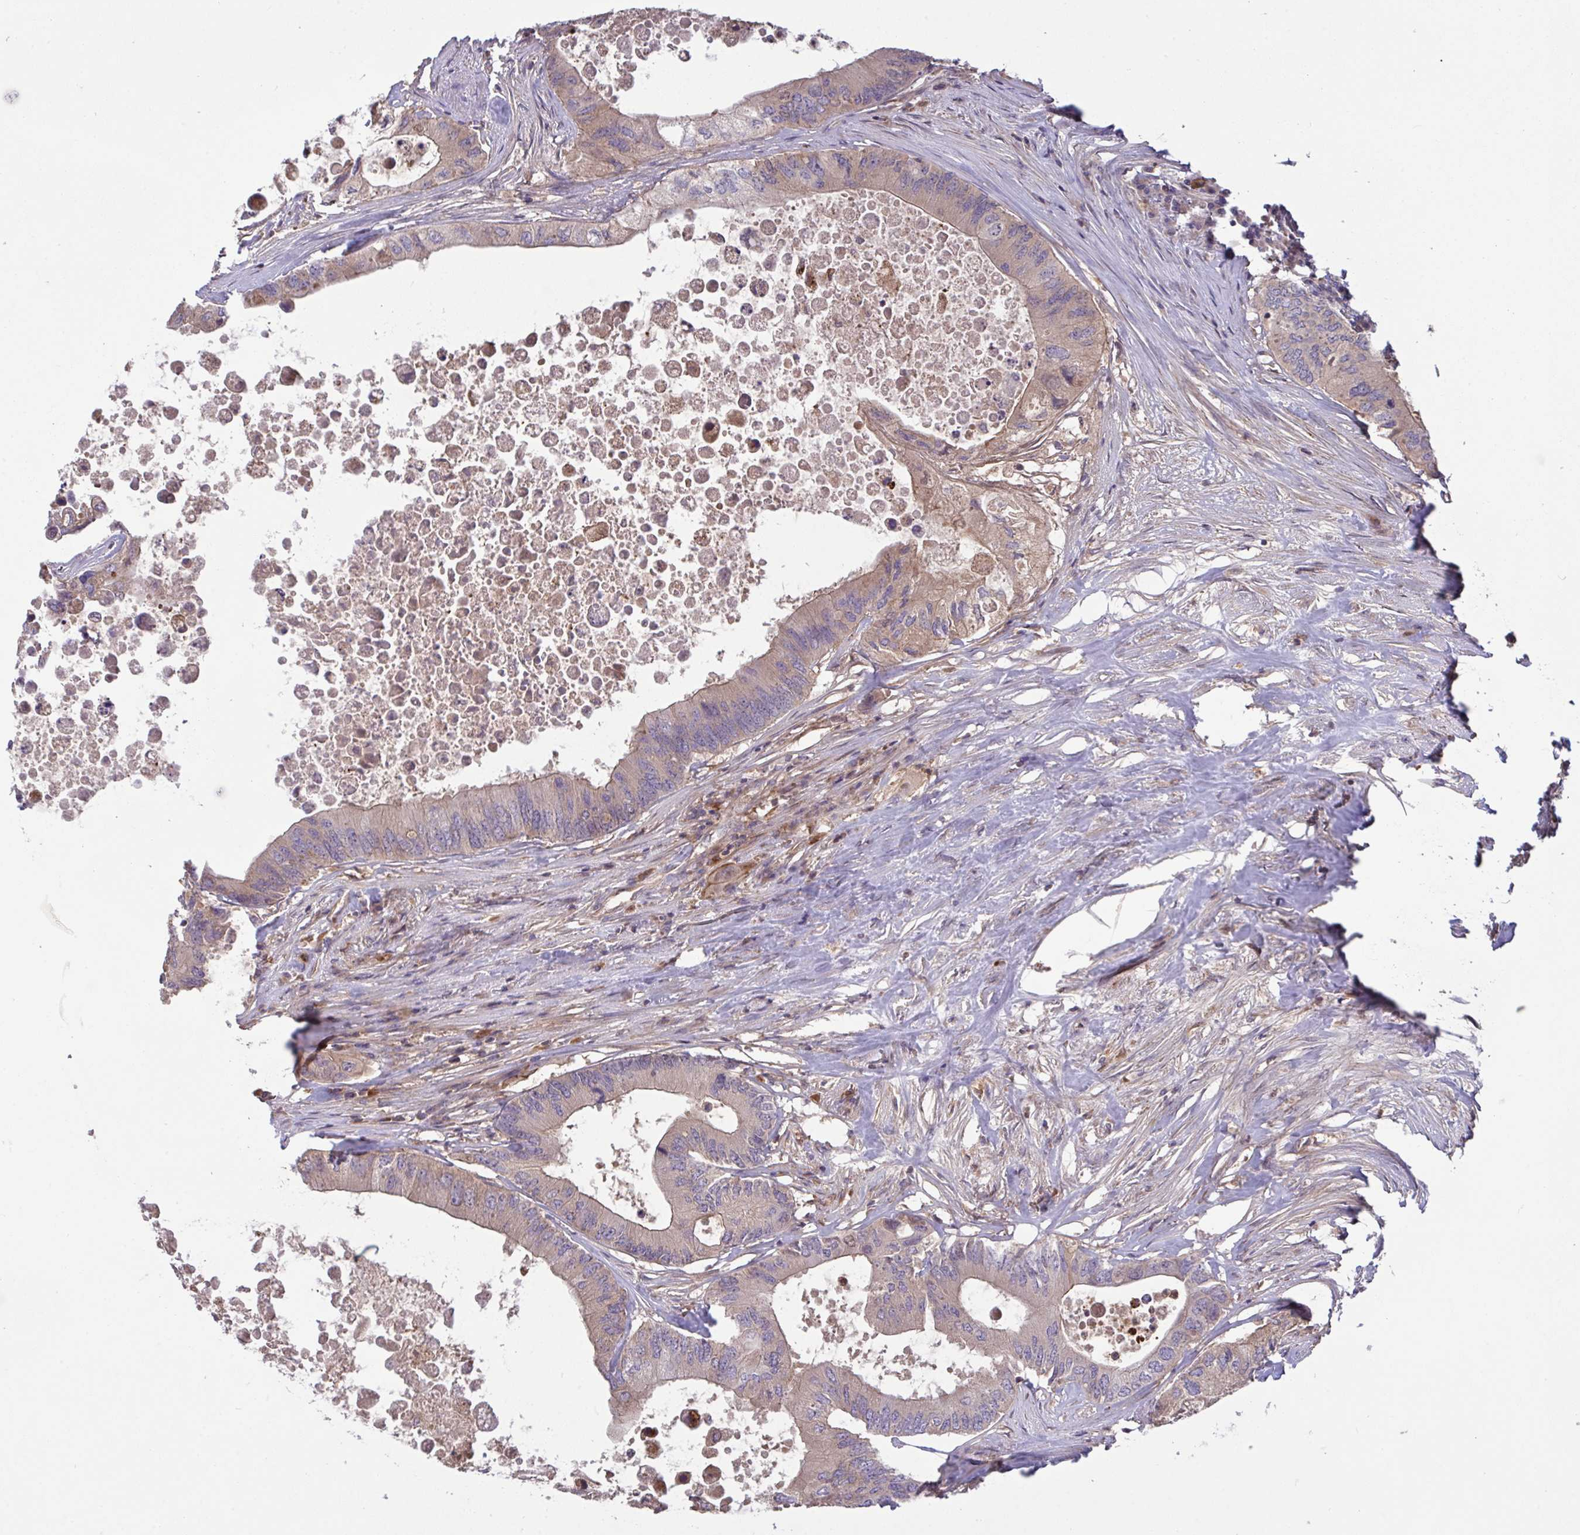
{"staining": {"intensity": "weak", "quantity": "25%-75%", "location": "cytoplasmic/membranous"}, "tissue": "colorectal cancer", "cell_type": "Tumor cells", "image_type": "cancer", "snomed": [{"axis": "morphology", "description": "Adenocarcinoma, NOS"}, {"axis": "topography", "description": "Colon"}], "caption": "The micrograph exhibits a brown stain indicating the presence of a protein in the cytoplasmic/membranous of tumor cells in colorectal adenocarcinoma.", "gene": "IL1R1", "patient": {"sex": "male", "age": 71}}